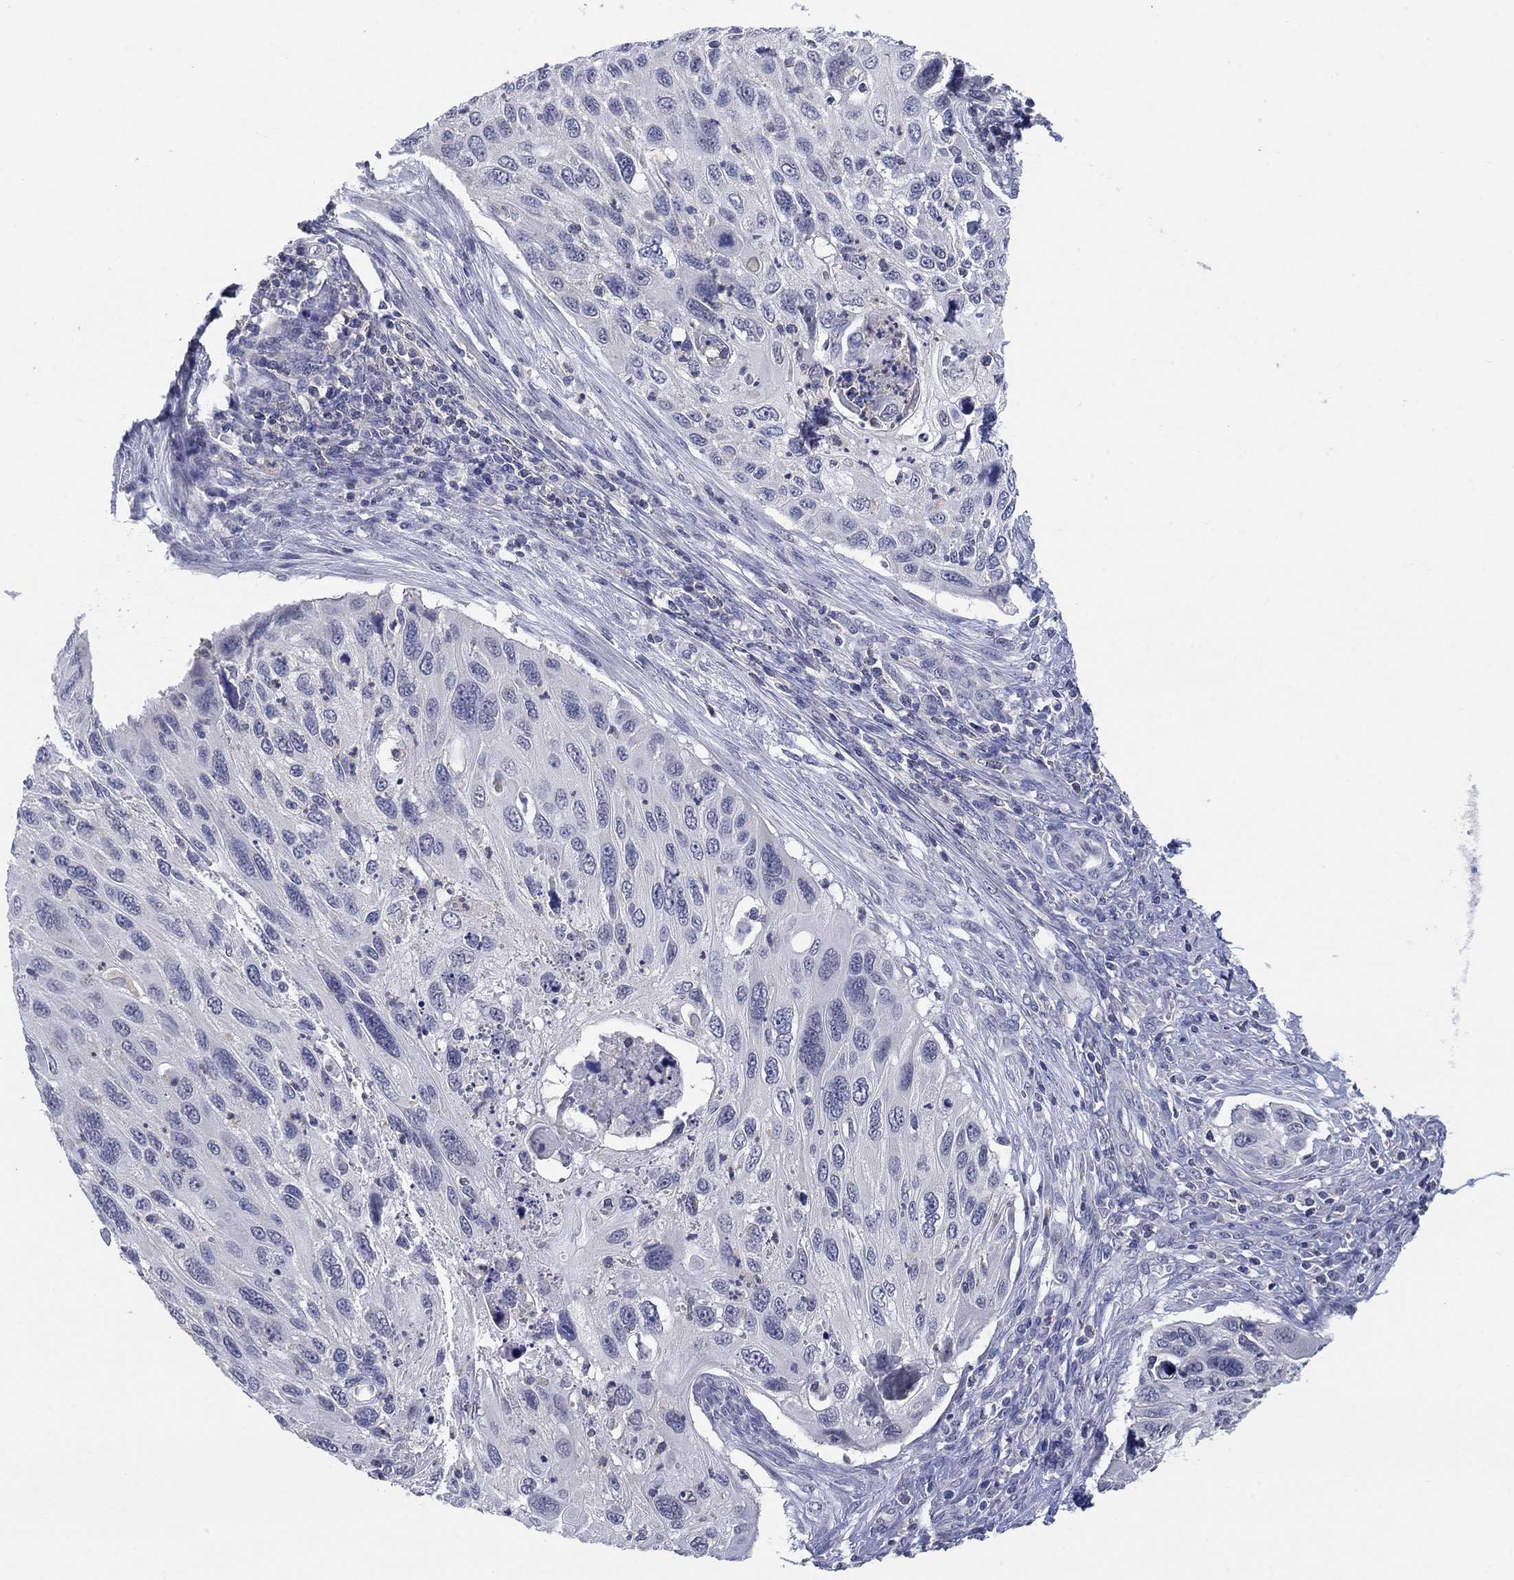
{"staining": {"intensity": "negative", "quantity": "none", "location": "none"}, "tissue": "cervical cancer", "cell_type": "Tumor cells", "image_type": "cancer", "snomed": [{"axis": "morphology", "description": "Squamous cell carcinoma, NOS"}, {"axis": "topography", "description": "Cervix"}], "caption": "IHC of squamous cell carcinoma (cervical) displays no positivity in tumor cells.", "gene": "FER1L6", "patient": {"sex": "female", "age": 70}}